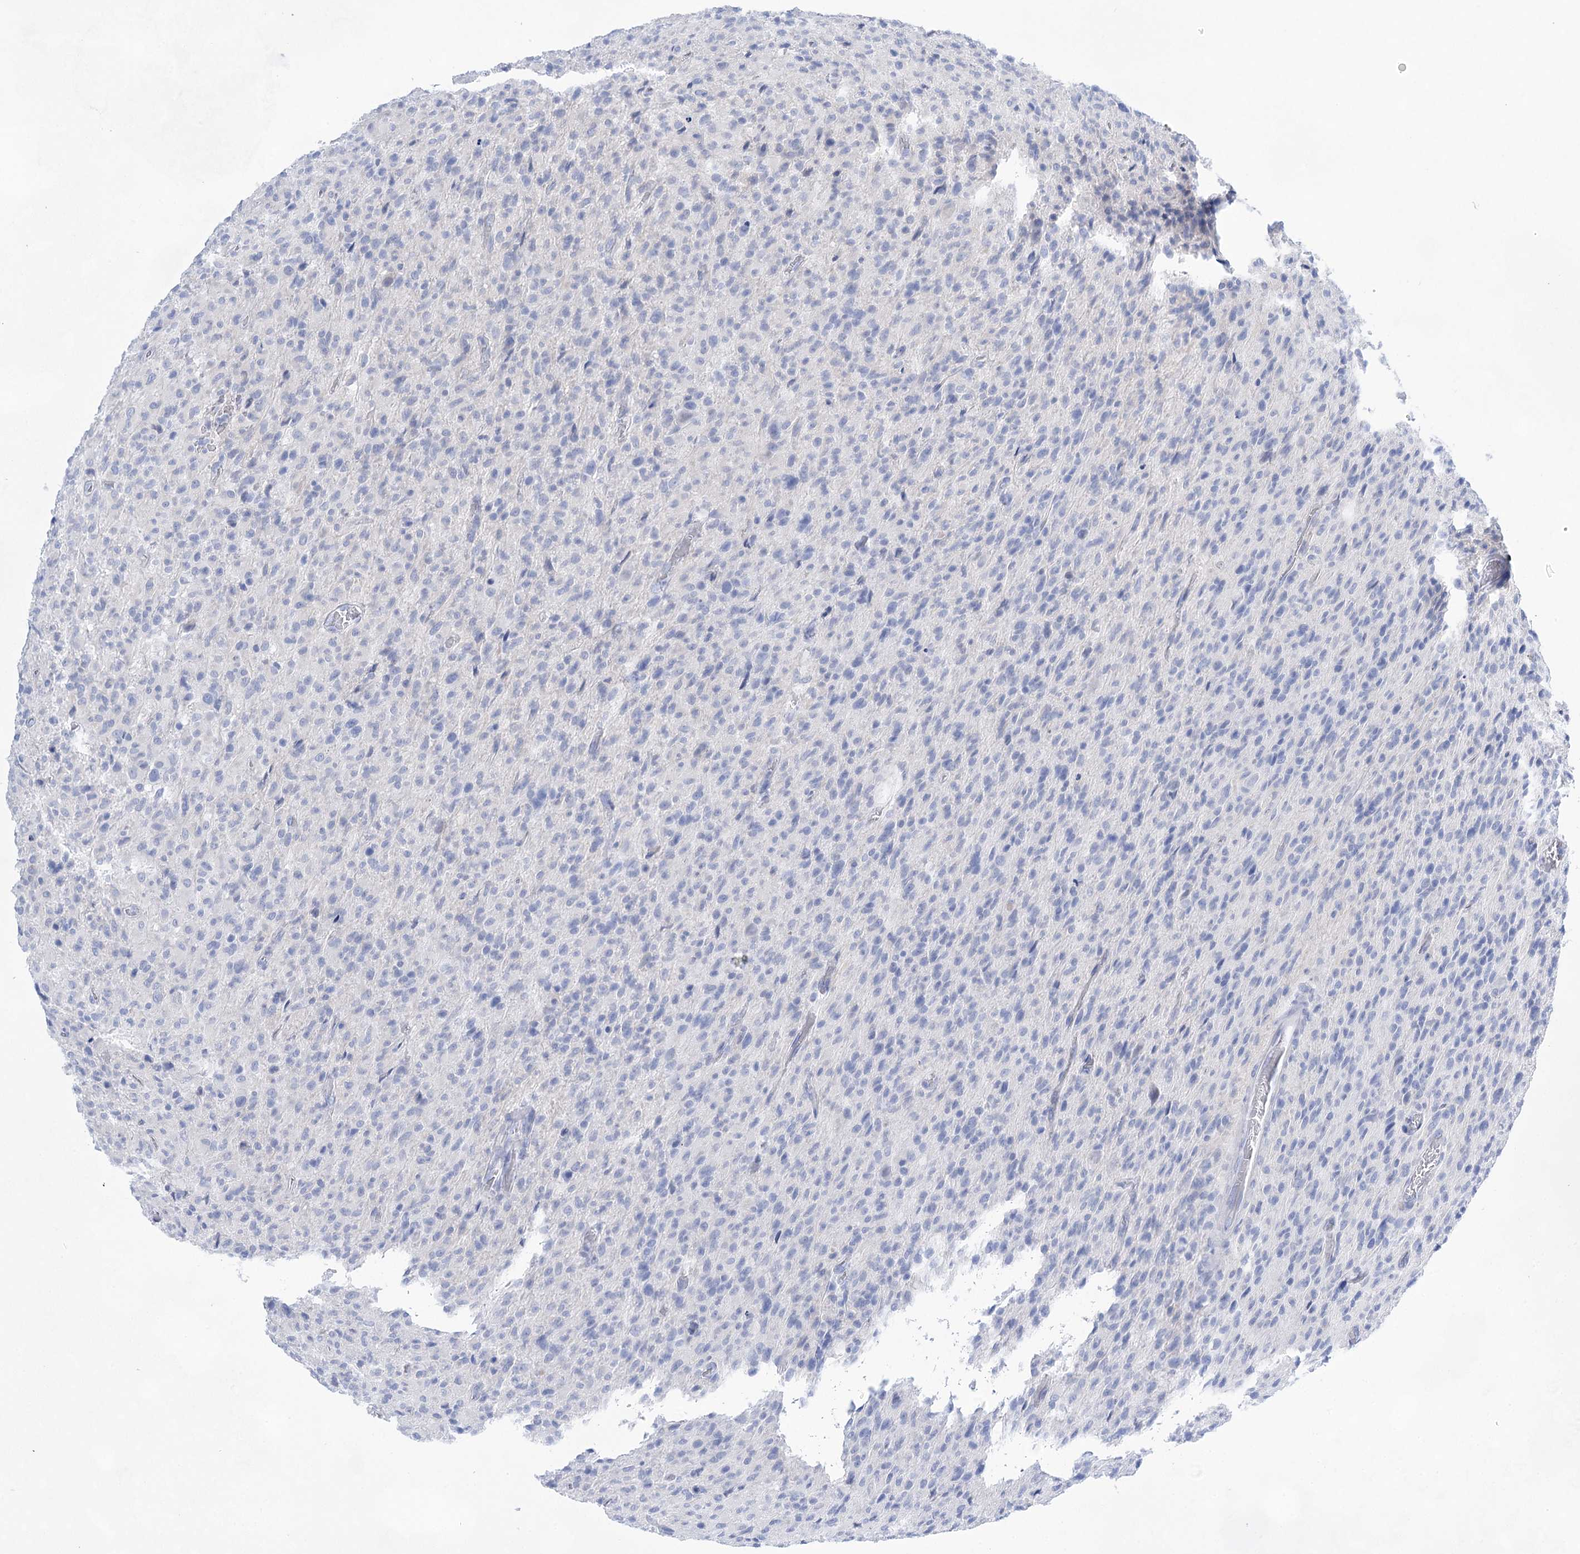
{"staining": {"intensity": "negative", "quantity": "none", "location": "none"}, "tissue": "glioma", "cell_type": "Tumor cells", "image_type": "cancer", "snomed": [{"axis": "morphology", "description": "Glioma, malignant, High grade"}, {"axis": "topography", "description": "Brain"}], "caption": "A micrograph of glioma stained for a protein demonstrates no brown staining in tumor cells. (IHC, brightfield microscopy, high magnification).", "gene": "LALBA", "patient": {"sex": "female", "age": 57}}